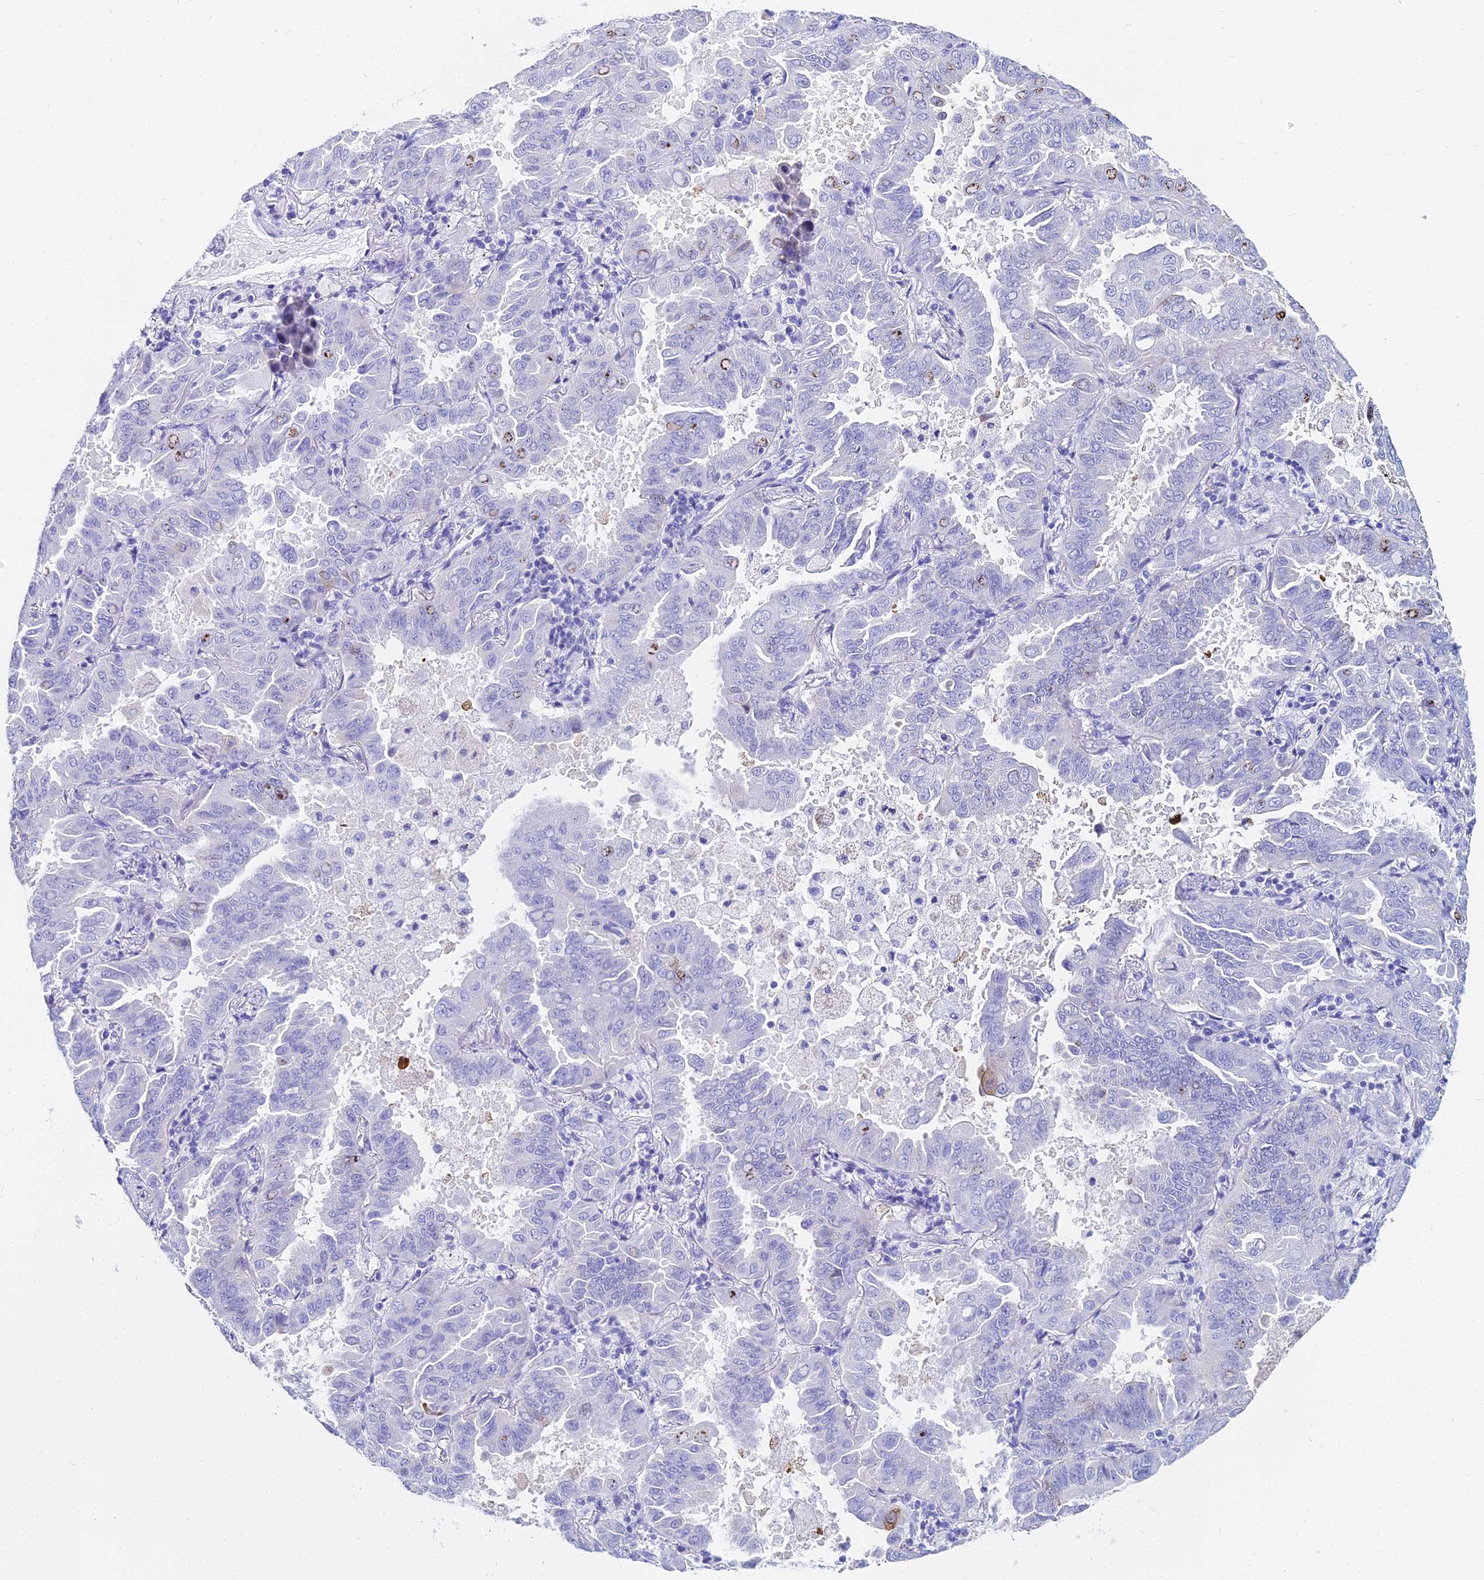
{"staining": {"intensity": "negative", "quantity": "none", "location": "none"}, "tissue": "lung cancer", "cell_type": "Tumor cells", "image_type": "cancer", "snomed": [{"axis": "morphology", "description": "Adenocarcinoma, NOS"}, {"axis": "topography", "description": "Lung"}], "caption": "The micrograph reveals no significant expression in tumor cells of lung cancer (adenocarcinoma).", "gene": "HSPA1L", "patient": {"sex": "male", "age": 64}}